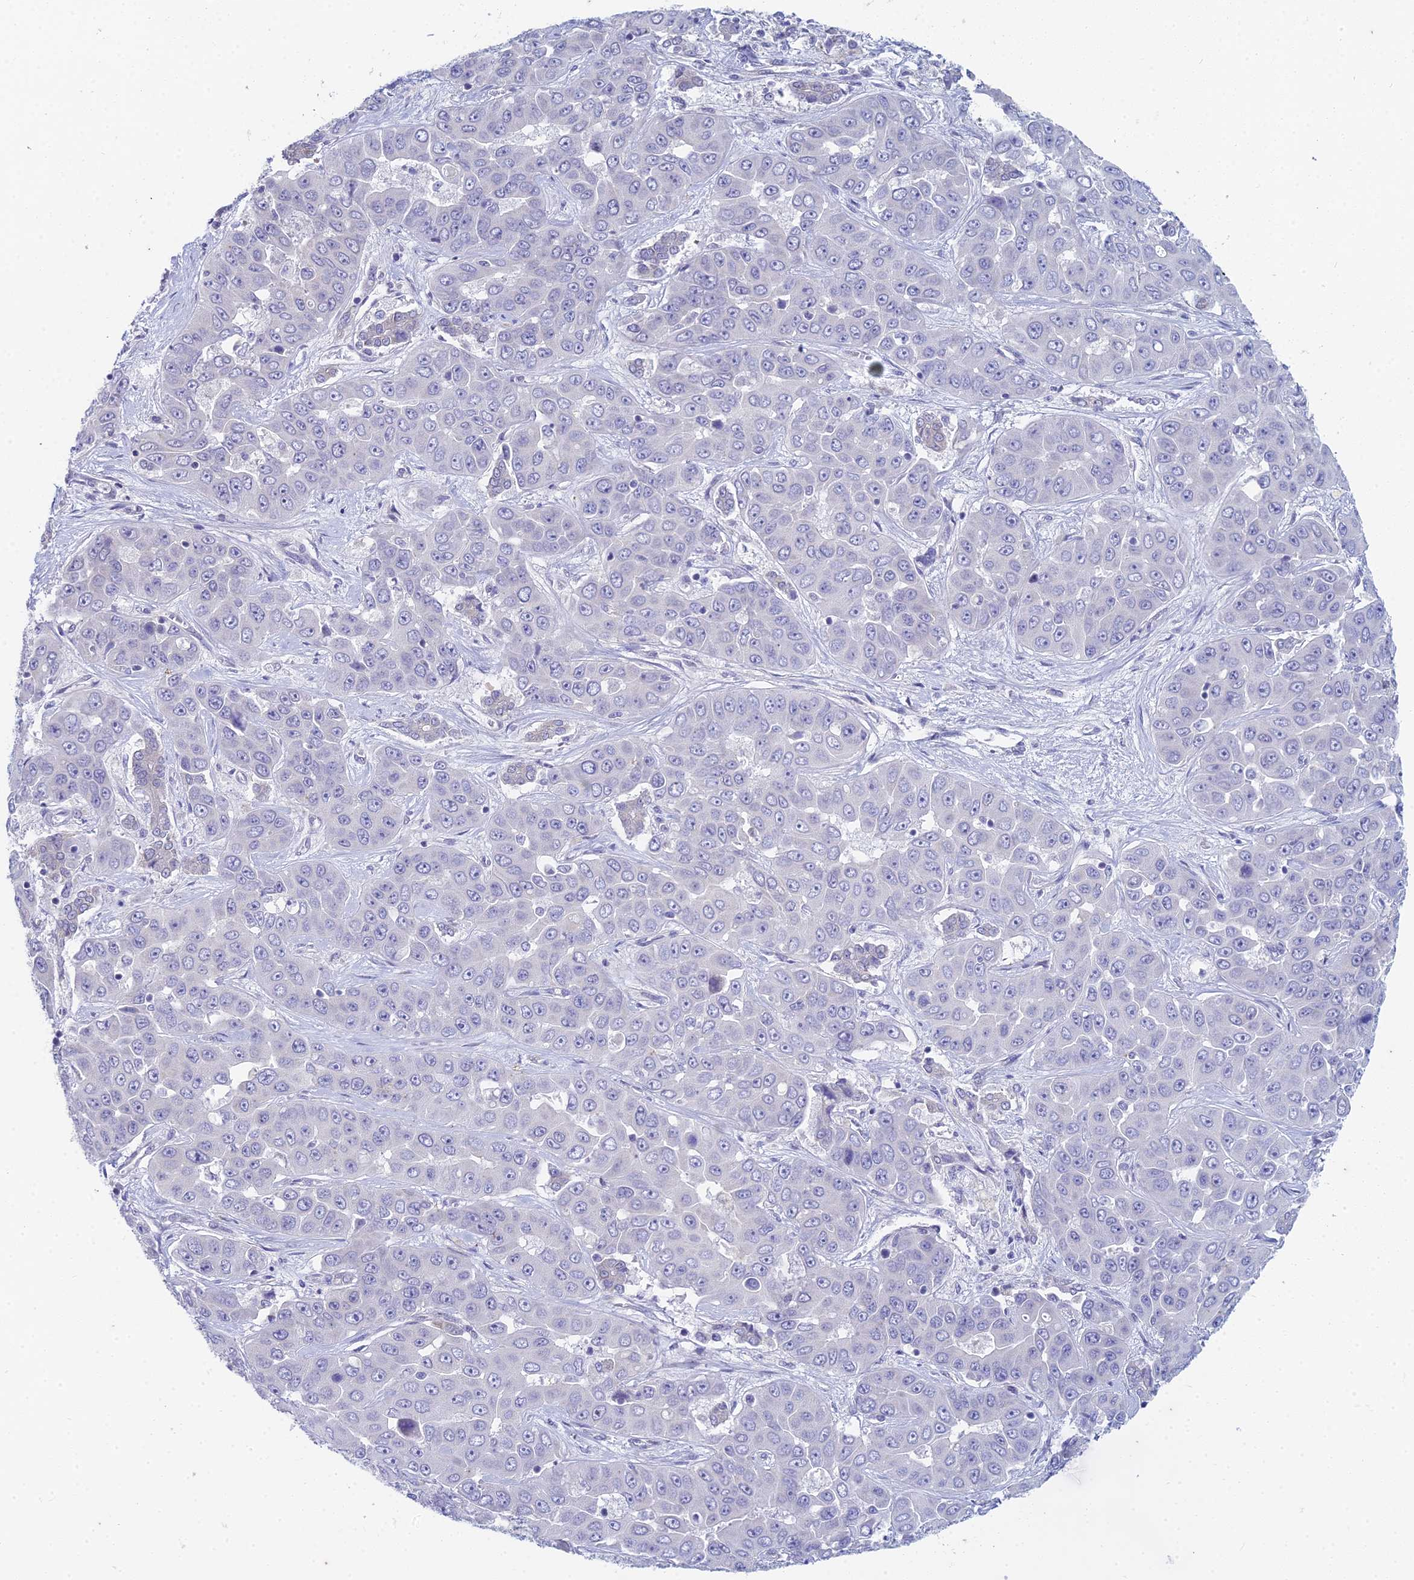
{"staining": {"intensity": "negative", "quantity": "none", "location": "none"}, "tissue": "liver cancer", "cell_type": "Tumor cells", "image_type": "cancer", "snomed": [{"axis": "morphology", "description": "Cholangiocarcinoma"}, {"axis": "topography", "description": "Liver"}], "caption": "Immunohistochemistry of human cholangiocarcinoma (liver) reveals no staining in tumor cells.", "gene": "EEF2KMT", "patient": {"sex": "female", "age": 52}}